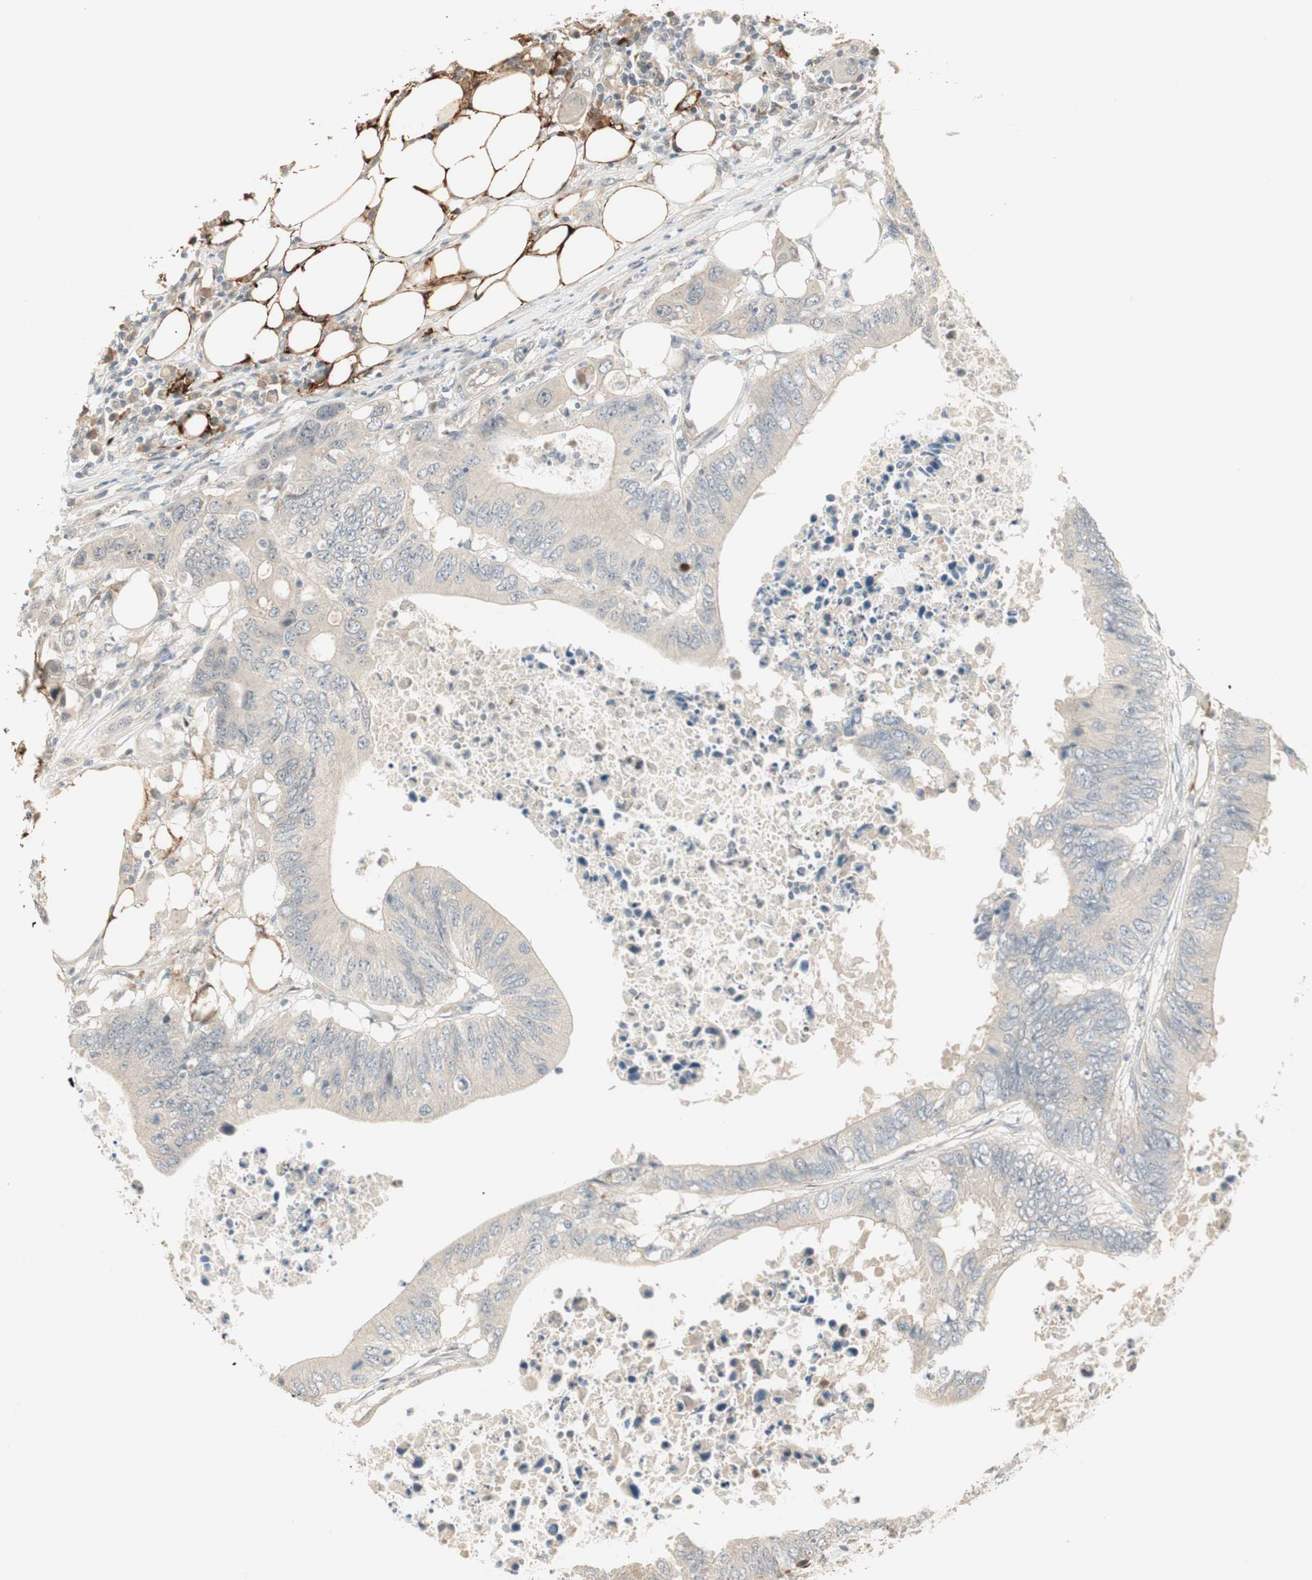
{"staining": {"intensity": "negative", "quantity": "none", "location": "none"}, "tissue": "colorectal cancer", "cell_type": "Tumor cells", "image_type": "cancer", "snomed": [{"axis": "morphology", "description": "Adenocarcinoma, NOS"}, {"axis": "topography", "description": "Colon"}], "caption": "Tumor cells show no significant expression in colorectal cancer (adenocarcinoma).", "gene": "RNGTT", "patient": {"sex": "male", "age": 71}}